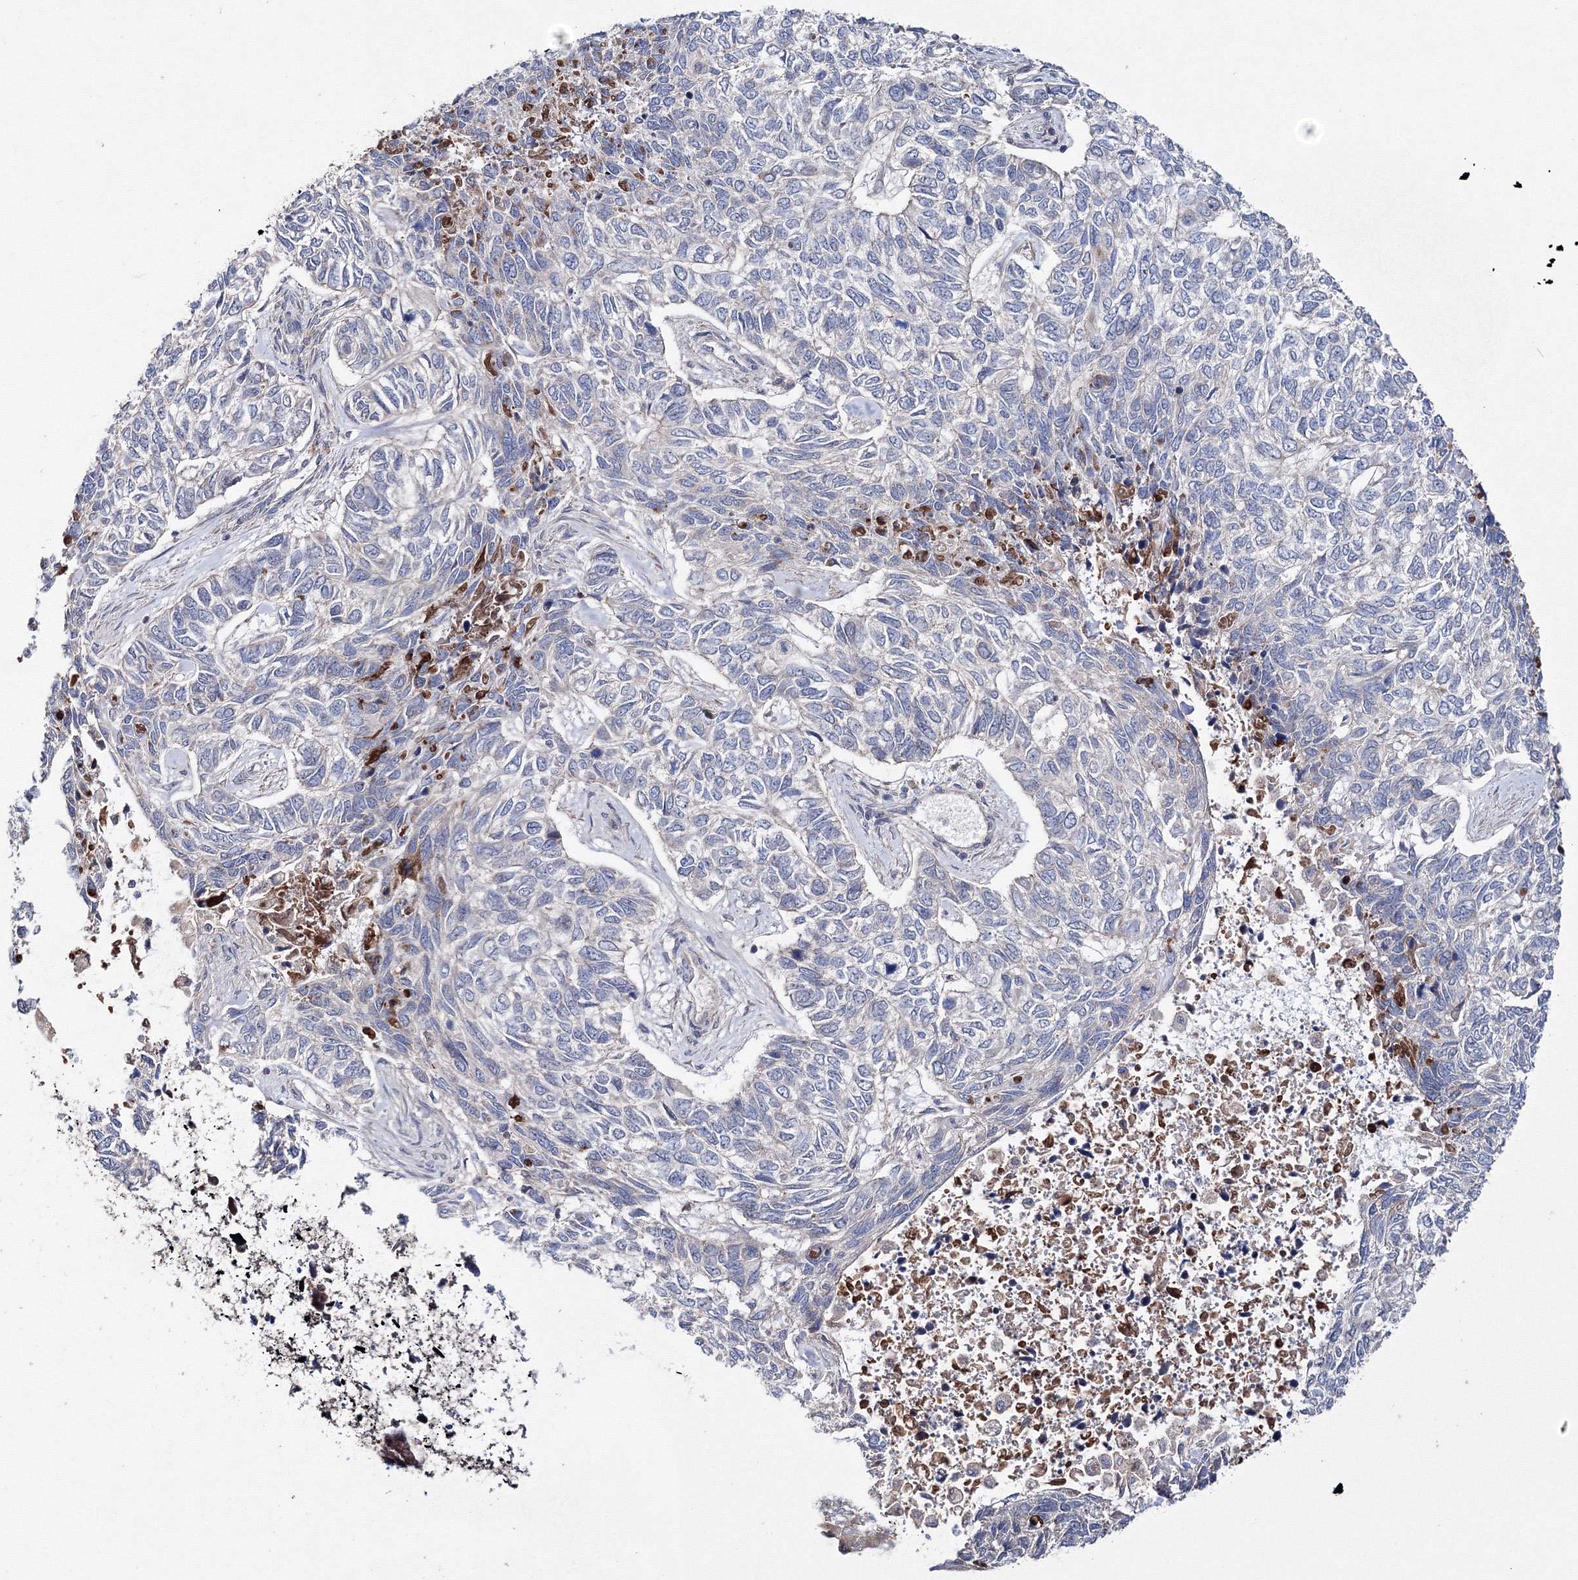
{"staining": {"intensity": "negative", "quantity": "none", "location": "none"}, "tissue": "skin cancer", "cell_type": "Tumor cells", "image_type": "cancer", "snomed": [{"axis": "morphology", "description": "Basal cell carcinoma"}, {"axis": "topography", "description": "Skin"}], "caption": "Histopathology image shows no significant protein positivity in tumor cells of skin cancer.", "gene": "PPP2R2B", "patient": {"sex": "female", "age": 65}}